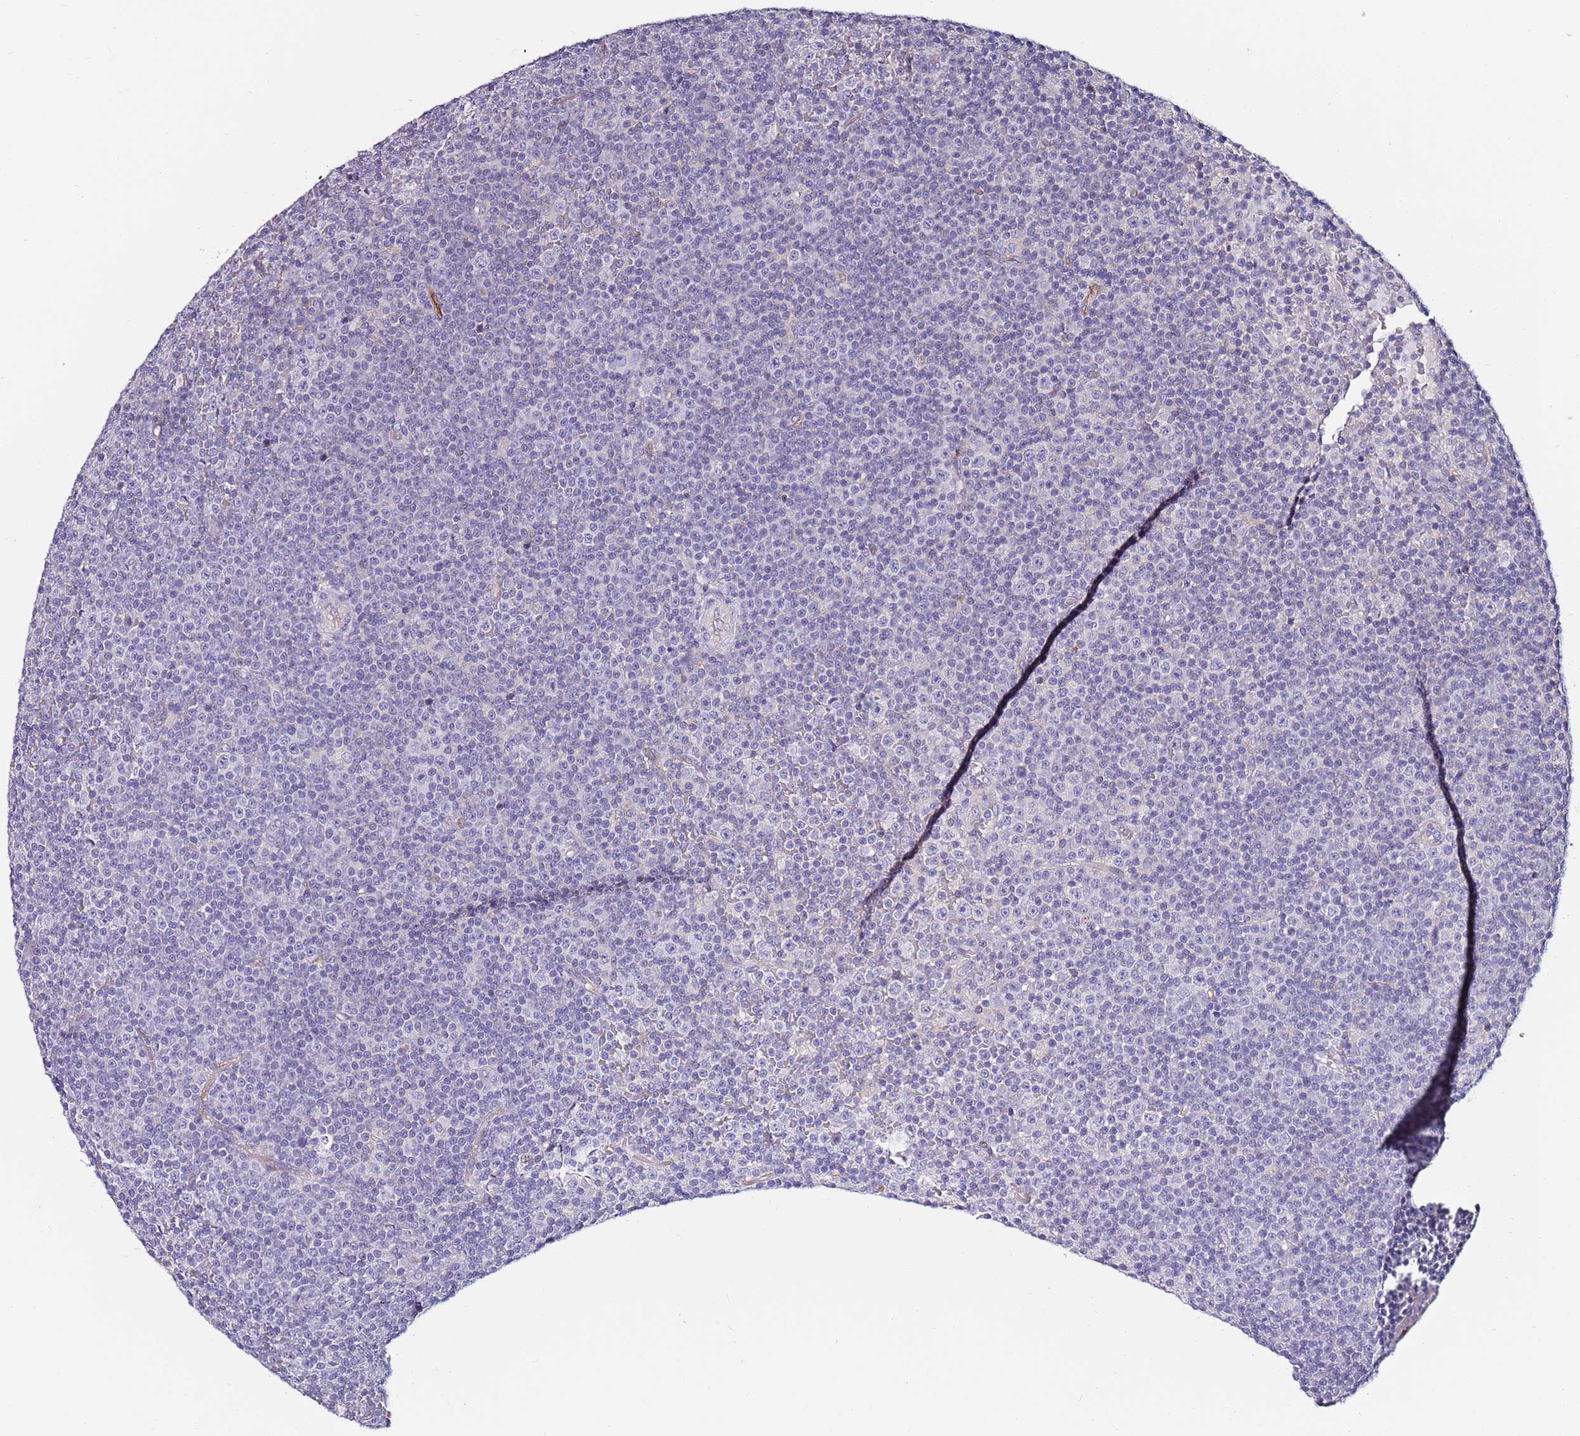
{"staining": {"intensity": "negative", "quantity": "none", "location": "none"}, "tissue": "lymphoma", "cell_type": "Tumor cells", "image_type": "cancer", "snomed": [{"axis": "morphology", "description": "Malignant lymphoma, non-Hodgkin's type, Low grade"}, {"axis": "topography", "description": "Lymph node"}], "caption": "This is an immunohistochemistry micrograph of human lymphoma. There is no positivity in tumor cells.", "gene": "SRRM5", "patient": {"sex": "female", "age": 67}}